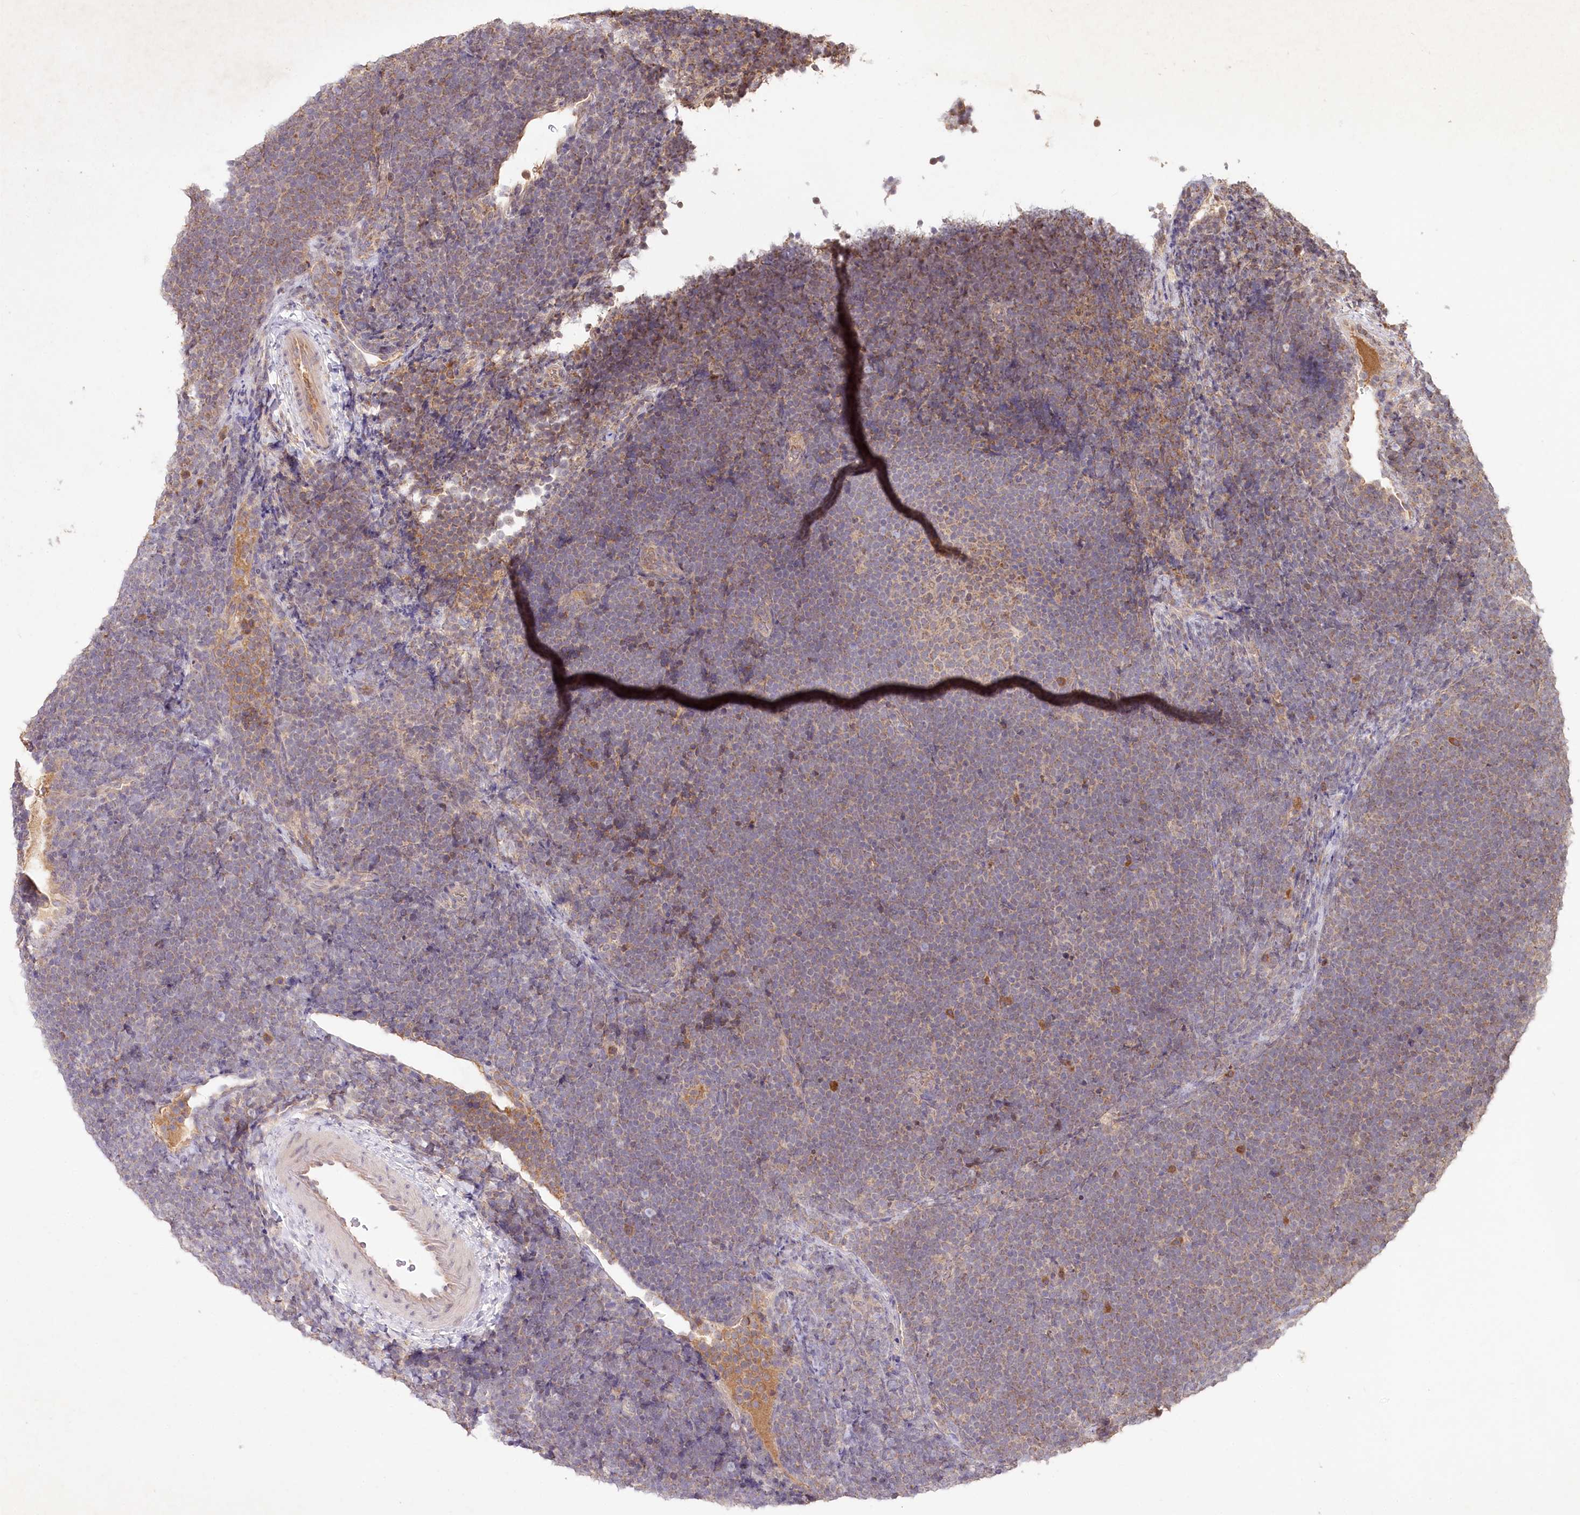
{"staining": {"intensity": "weak", "quantity": "25%-75%", "location": "cytoplasmic/membranous"}, "tissue": "lymphoma", "cell_type": "Tumor cells", "image_type": "cancer", "snomed": [{"axis": "morphology", "description": "Malignant lymphoma, non-Hodgkin's type, High grade"}, {"axis": "topography", "description": "Lymph node"}], "caption": "The image reveals staining of malignant lymphoma, non-Hodgkin's type (high-grade), revealing weak cytoplasmic/membranous protein positivity (brown color) within tumor cells.", "gene": "IRAK1BP1", "patient": {"sex": "male", "age": 13}}